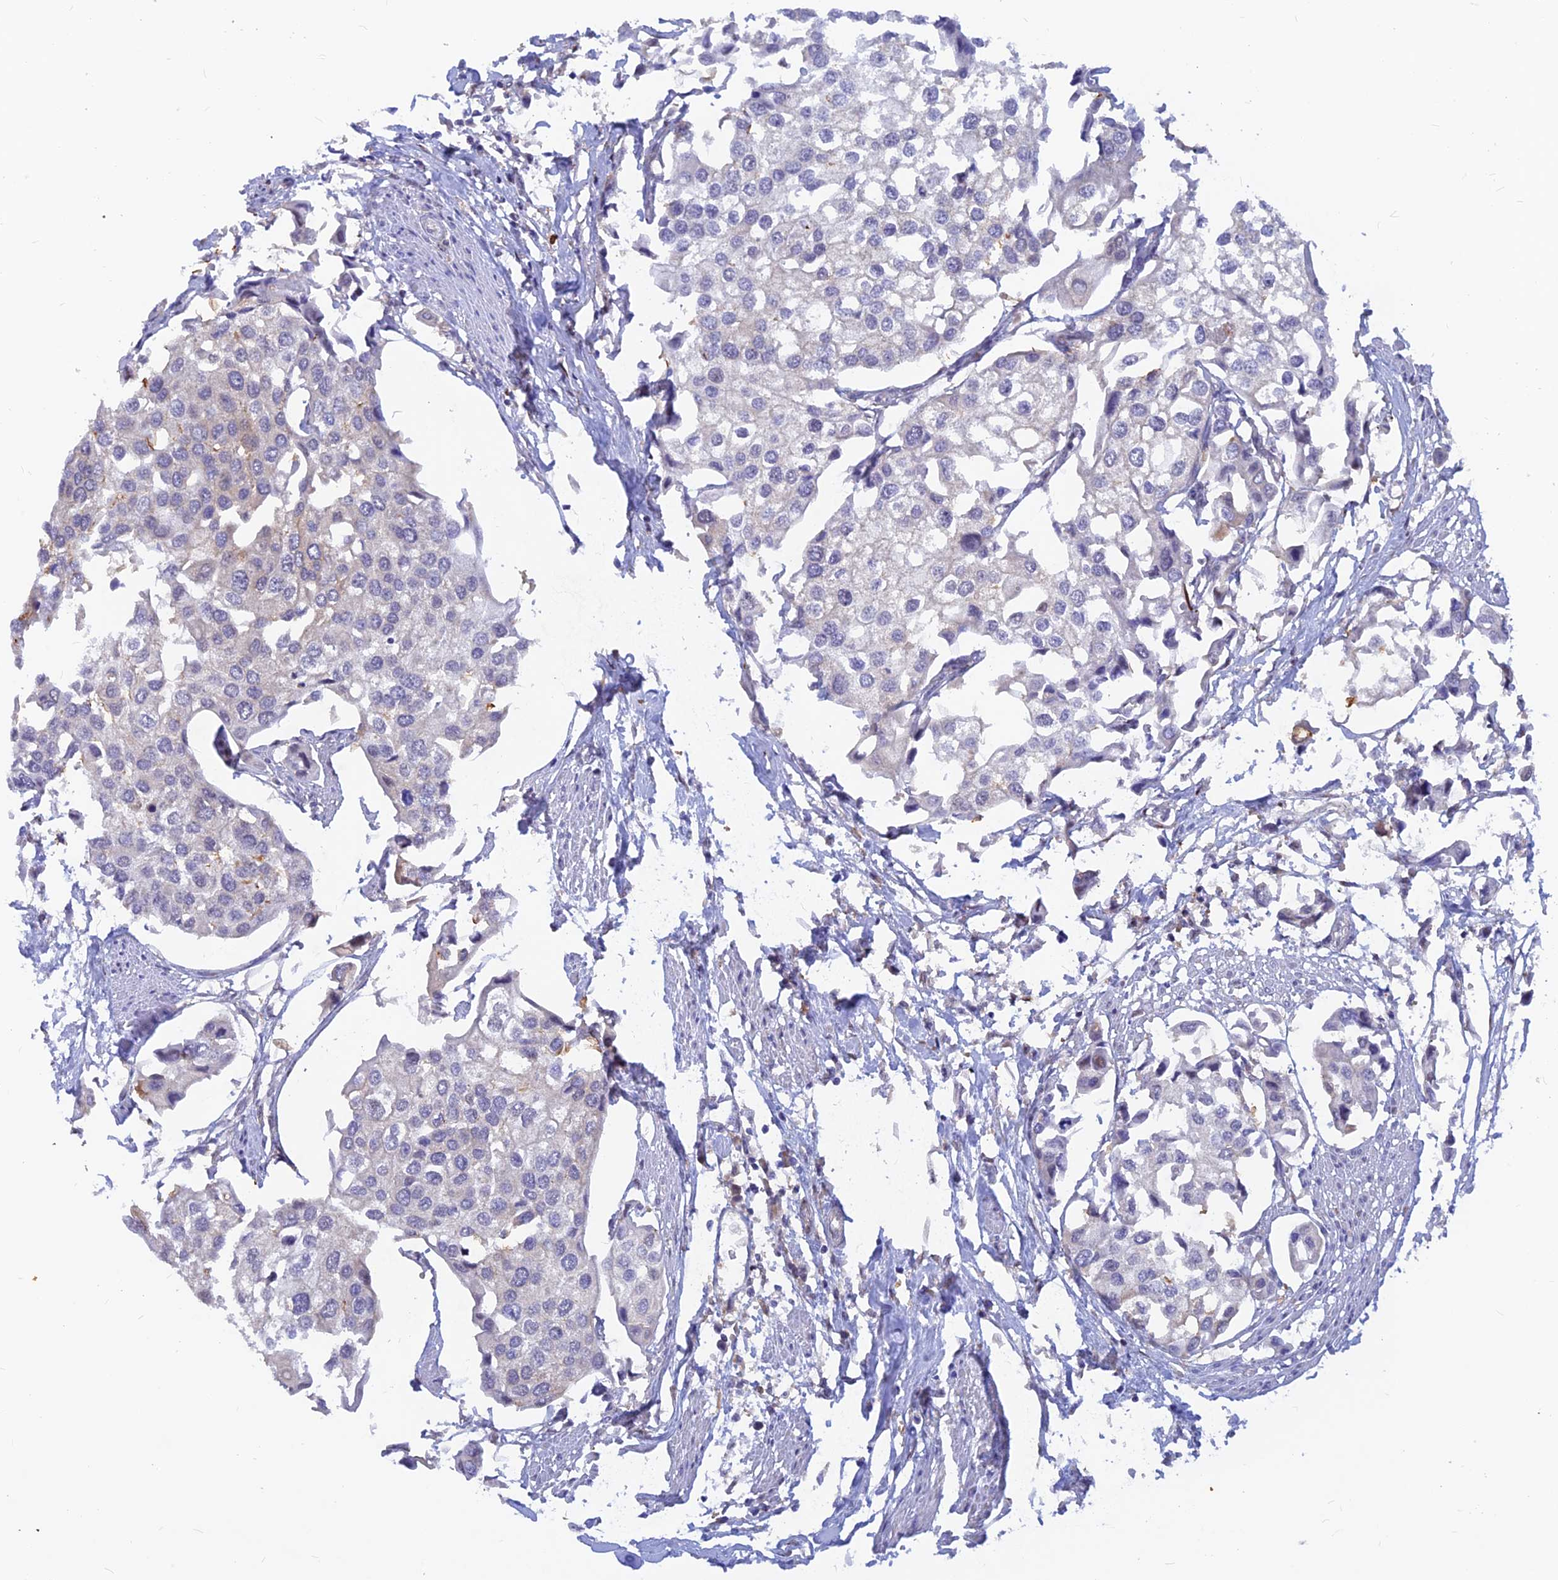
{"staining": {"intensity": "negative", "quantity": "none", "location": "none"}, "tissue": "urothelial cancer", "cell_type": "Tumor cells", "image_type": "cancer", "snomed": [{"axis": "morphology", "description": "Urothelial carcinoma, High grade"}, {"axis": "topography", "description": "Urinary bladder"}], "caption": "This photomicrograph is of urothelial cancer stained with immunohistochemistry (IHC) to label a protein in brown with the nuclei are counter-stained blue. There is no staining in tumor cells.", "gene": "DNAJC16", "patient": {"sex": "male", "age": 64}}